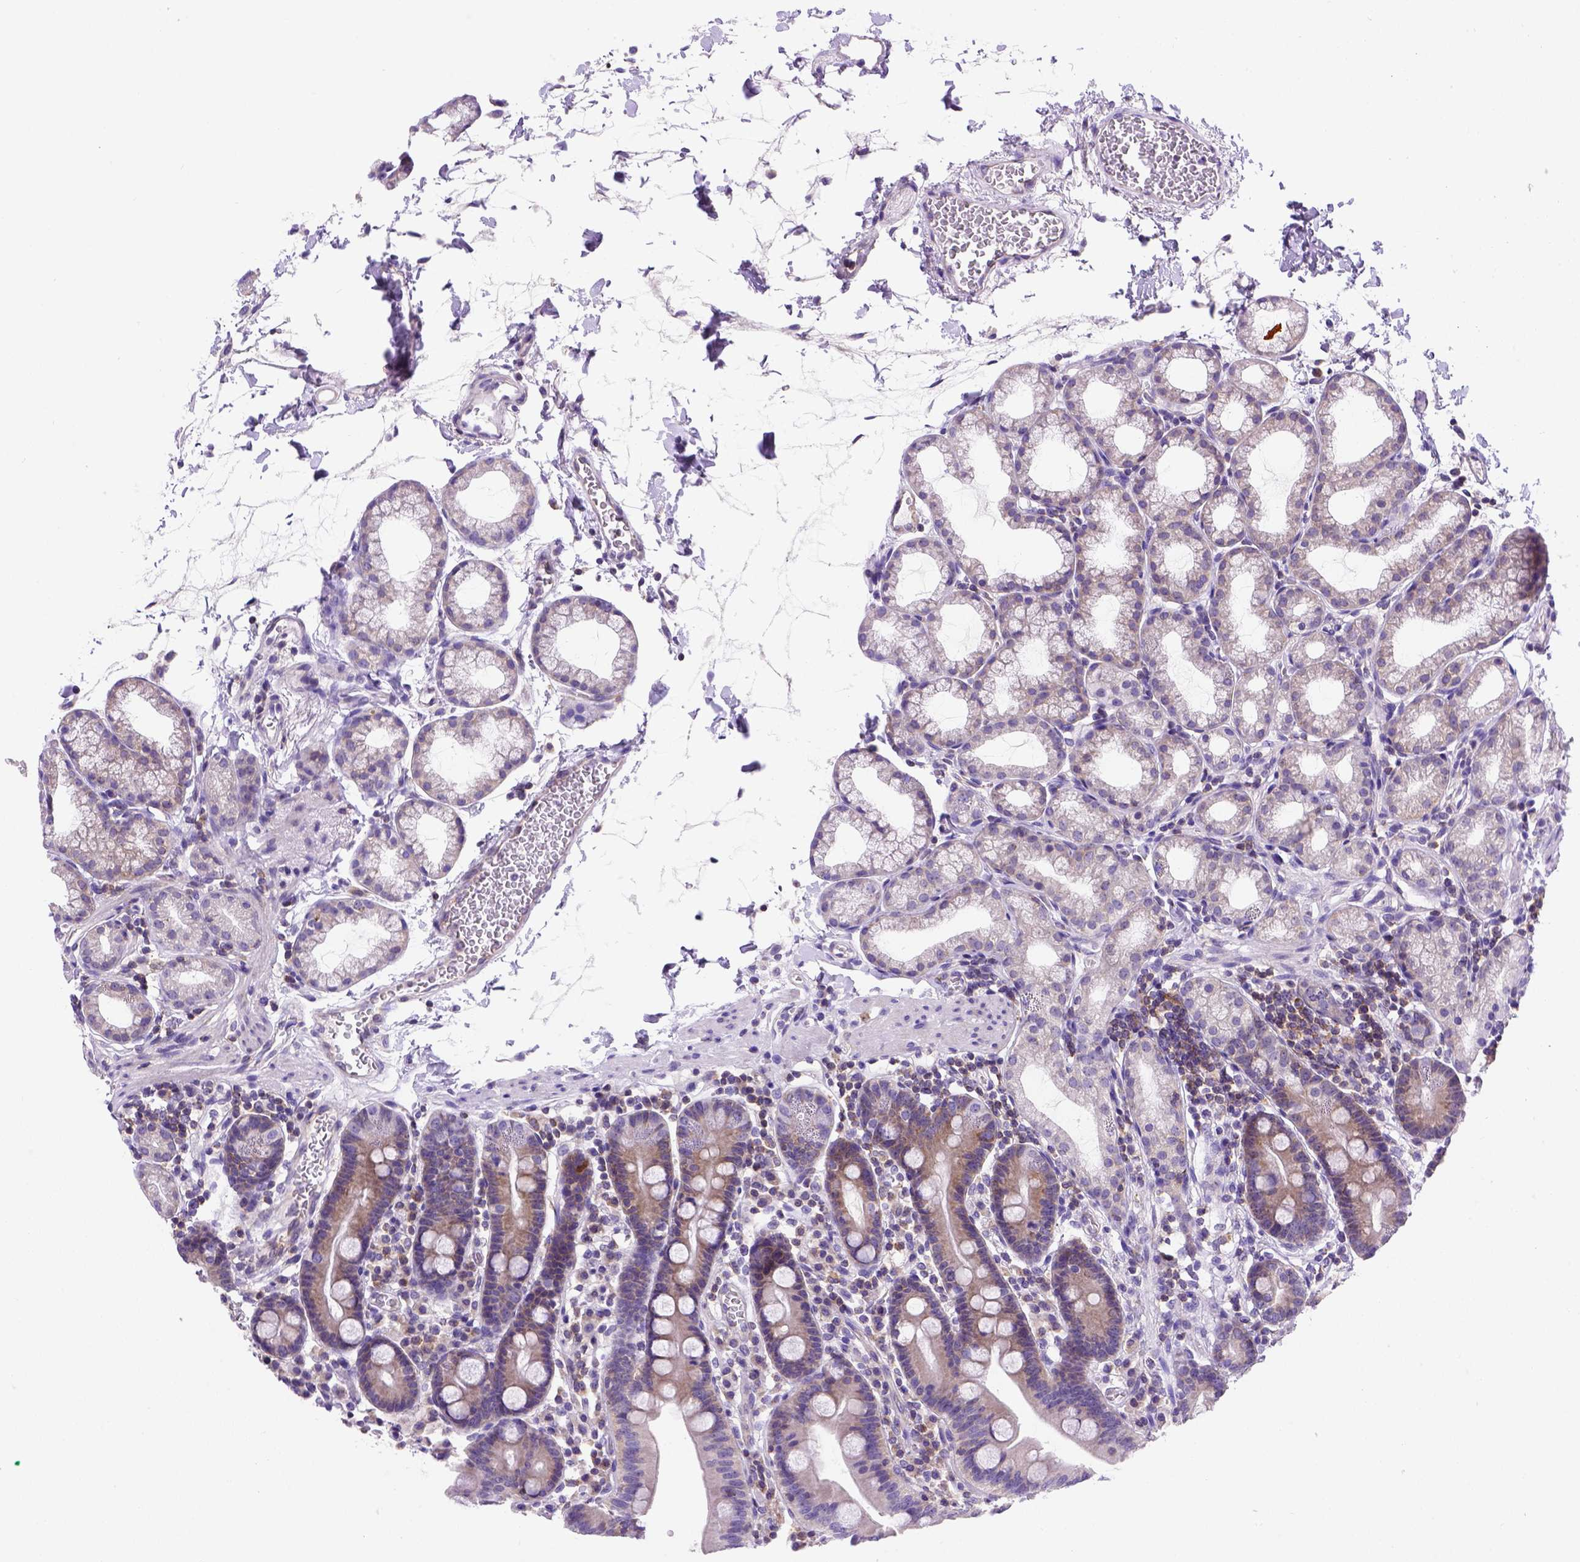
{"staining": {"intensity": "weak", "quantity": "25%-75%", "location": "cytoplasmic/membranous"}, "tissue": "duodenum", "cell_type": "Glandular cells", "image_type": "normal", "snomed": [{"axis": "morphology", "description": "Normal tissue, NOS"}, {"axis": "topography", "description": "Pancreas"}, {"axis": "topography", "description": "Duodenum"}], "caption": "Immunohistochemical staining of normal human duodenum displays 25%-75% levels of weak cytoplasmic/membranous protein staining in about 25%-75% of glandular cells. The staining is performed using DAB brown chromogen to label protein expression. The nuclei are counter-stained blue using hematoxylin.", "gene": "FOXI1", "patient": {"sex": "male", "age": 59}}